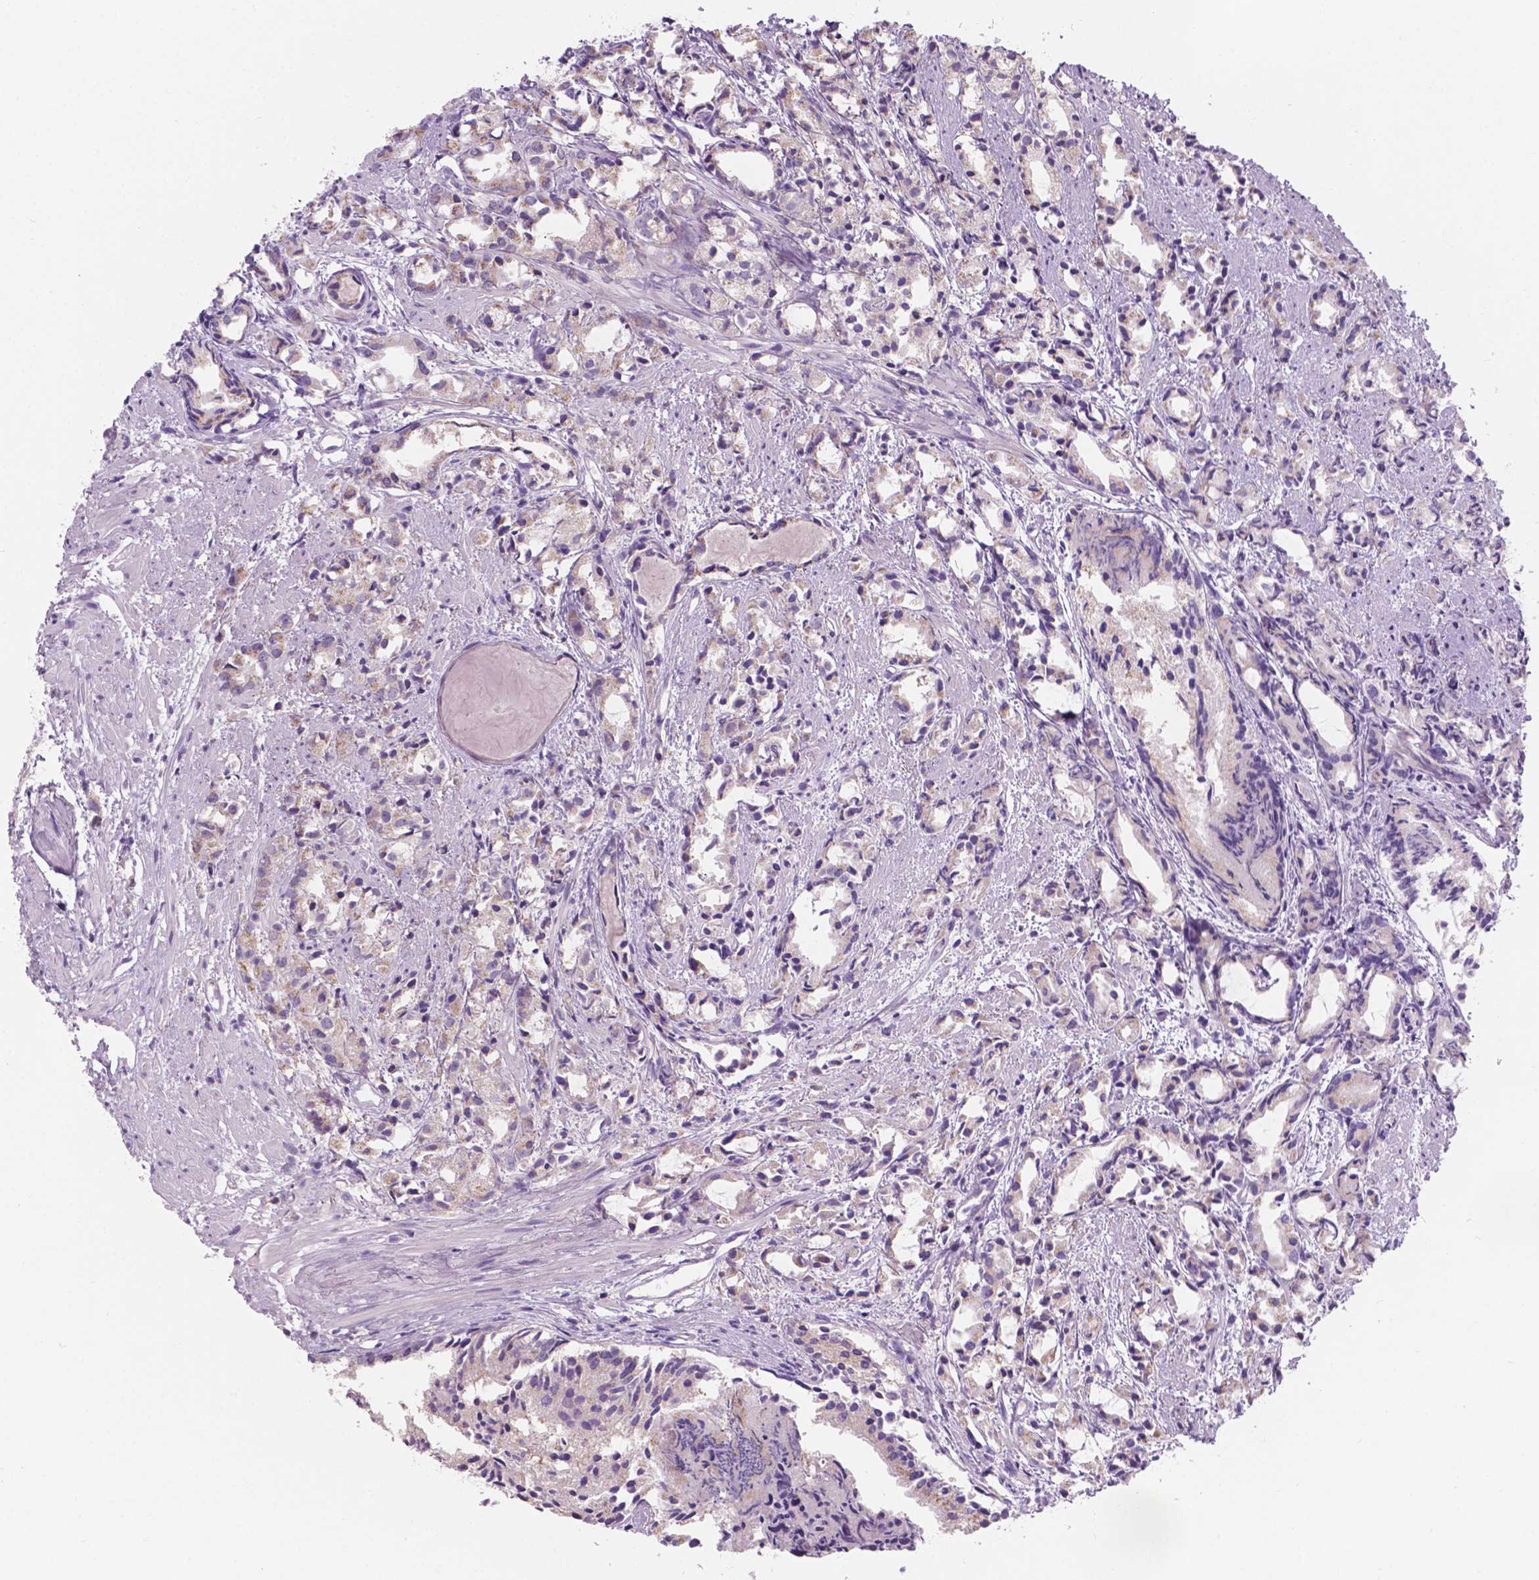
{"staining": {"intensity": "negative", "quantity": "none", "location": "none"}, "tissue": "prostate cancer", "cell_type": "Tumor cells", "image_type": "cancer", "snomed": [{"axis": "morphology", "description": "Adenocarcinoma, High grade"}, {"axis": "topography", "description": "Prostate"}], "caption": "Image shows no protein expression in tumor cells of prostate adenocarcinoma (high-grade) tissue. The staining is performed using DAB brown chromogen with nuclei counter-stained in using hematoxylin.", "gene": "SBSN", "patient": {"sex": "male", "age": 79}}